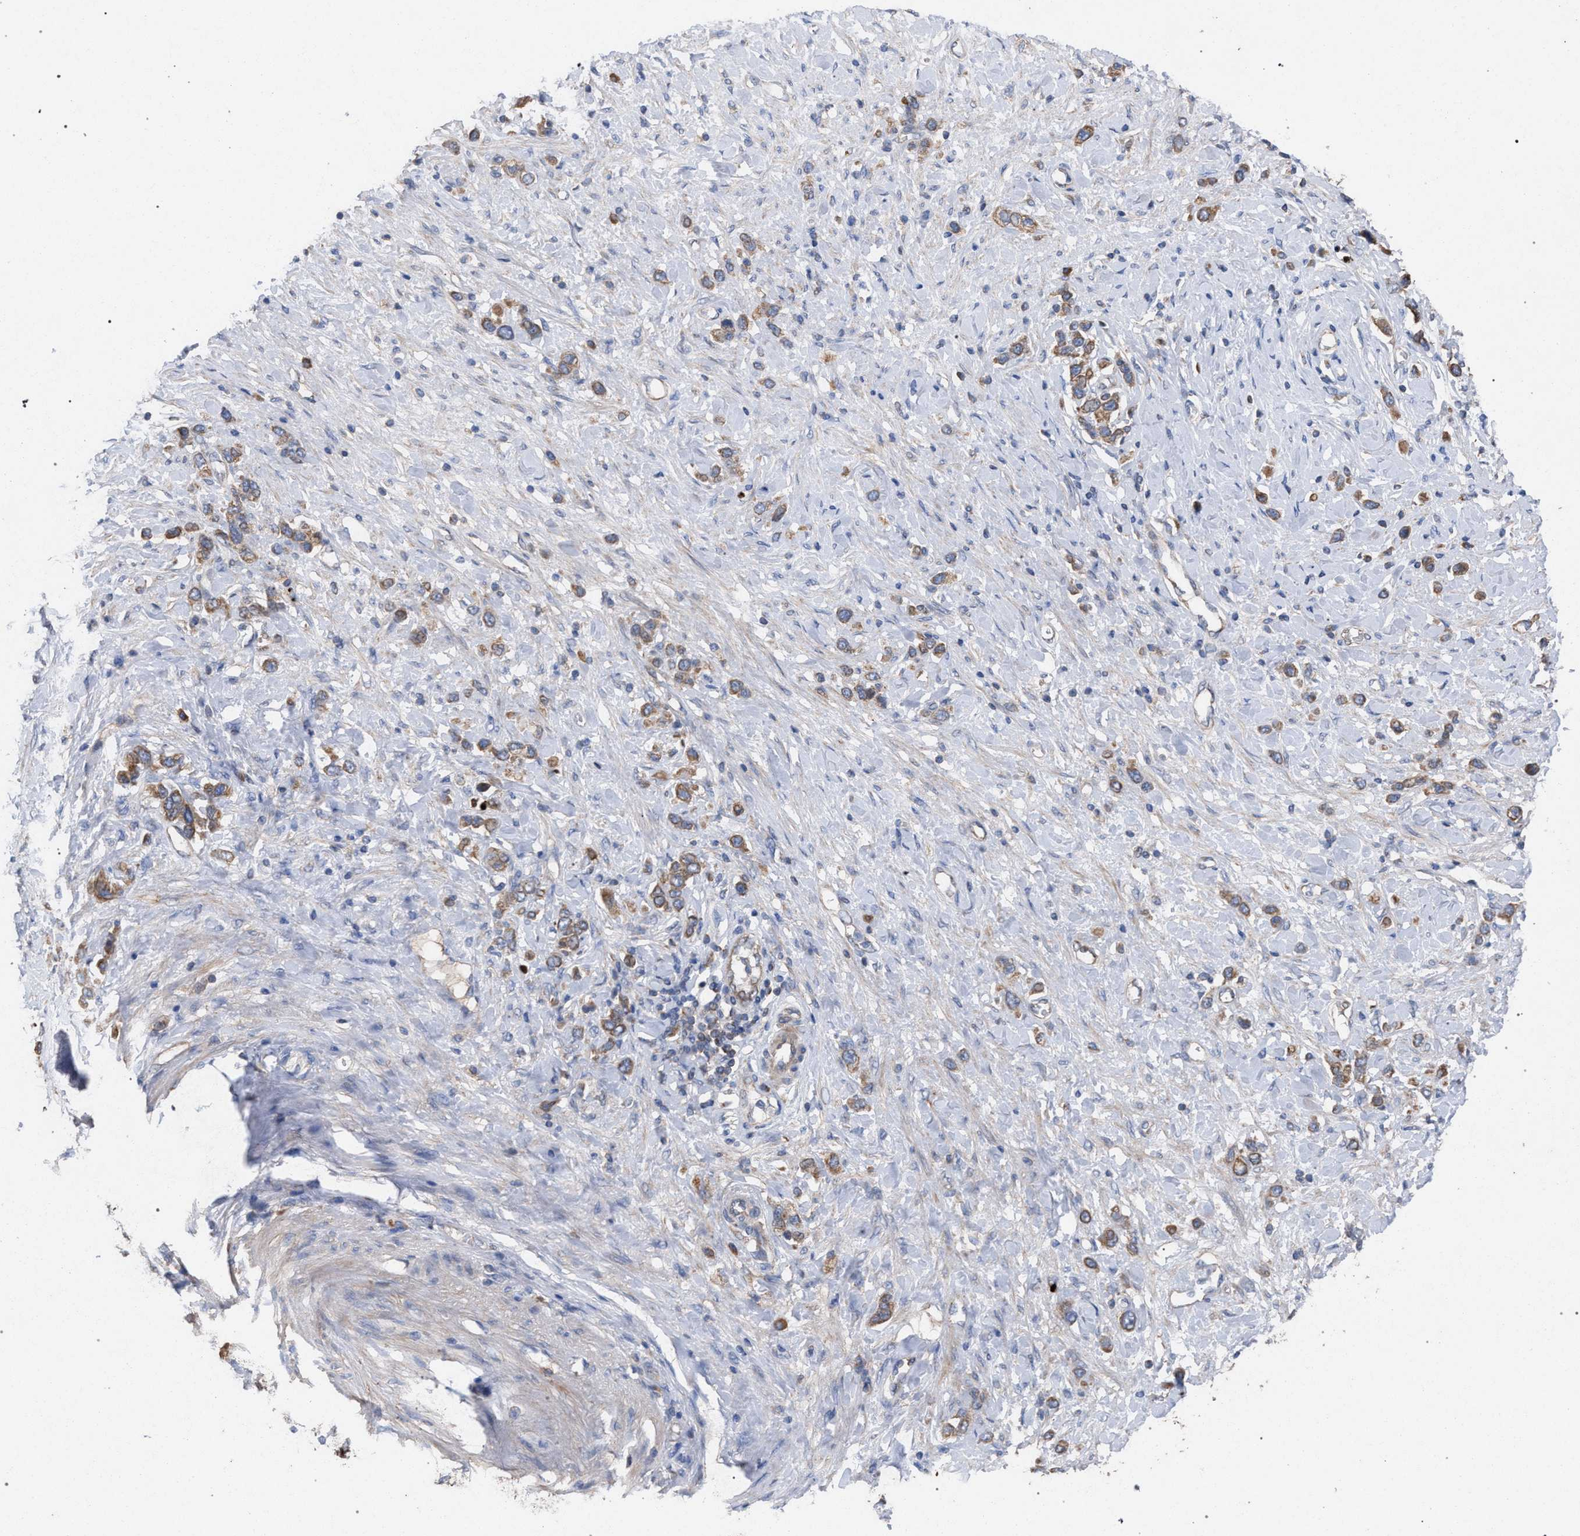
{"staining": {"intensity": "moderate", "quantity": ">75%", "location": "cytoplasmic/membranous"}, "tissue": "stomach cancer", "cell_type": "Tumor cells", "image_type": "cancer", "snomed": [{"axis": "morphology", "description": "Adenocarcinoma, NOS"}, {"axis": "topography", "description": "Stomach"}], "caption": "Moderate cytoplasmic/membranous staining for a protein is seen in about >75% of tumor cells of stomach cancer (adenocarcinoma) using IHC.", "gene": "BCL2L12", "patient": {"sex": "female", "age": 65}}